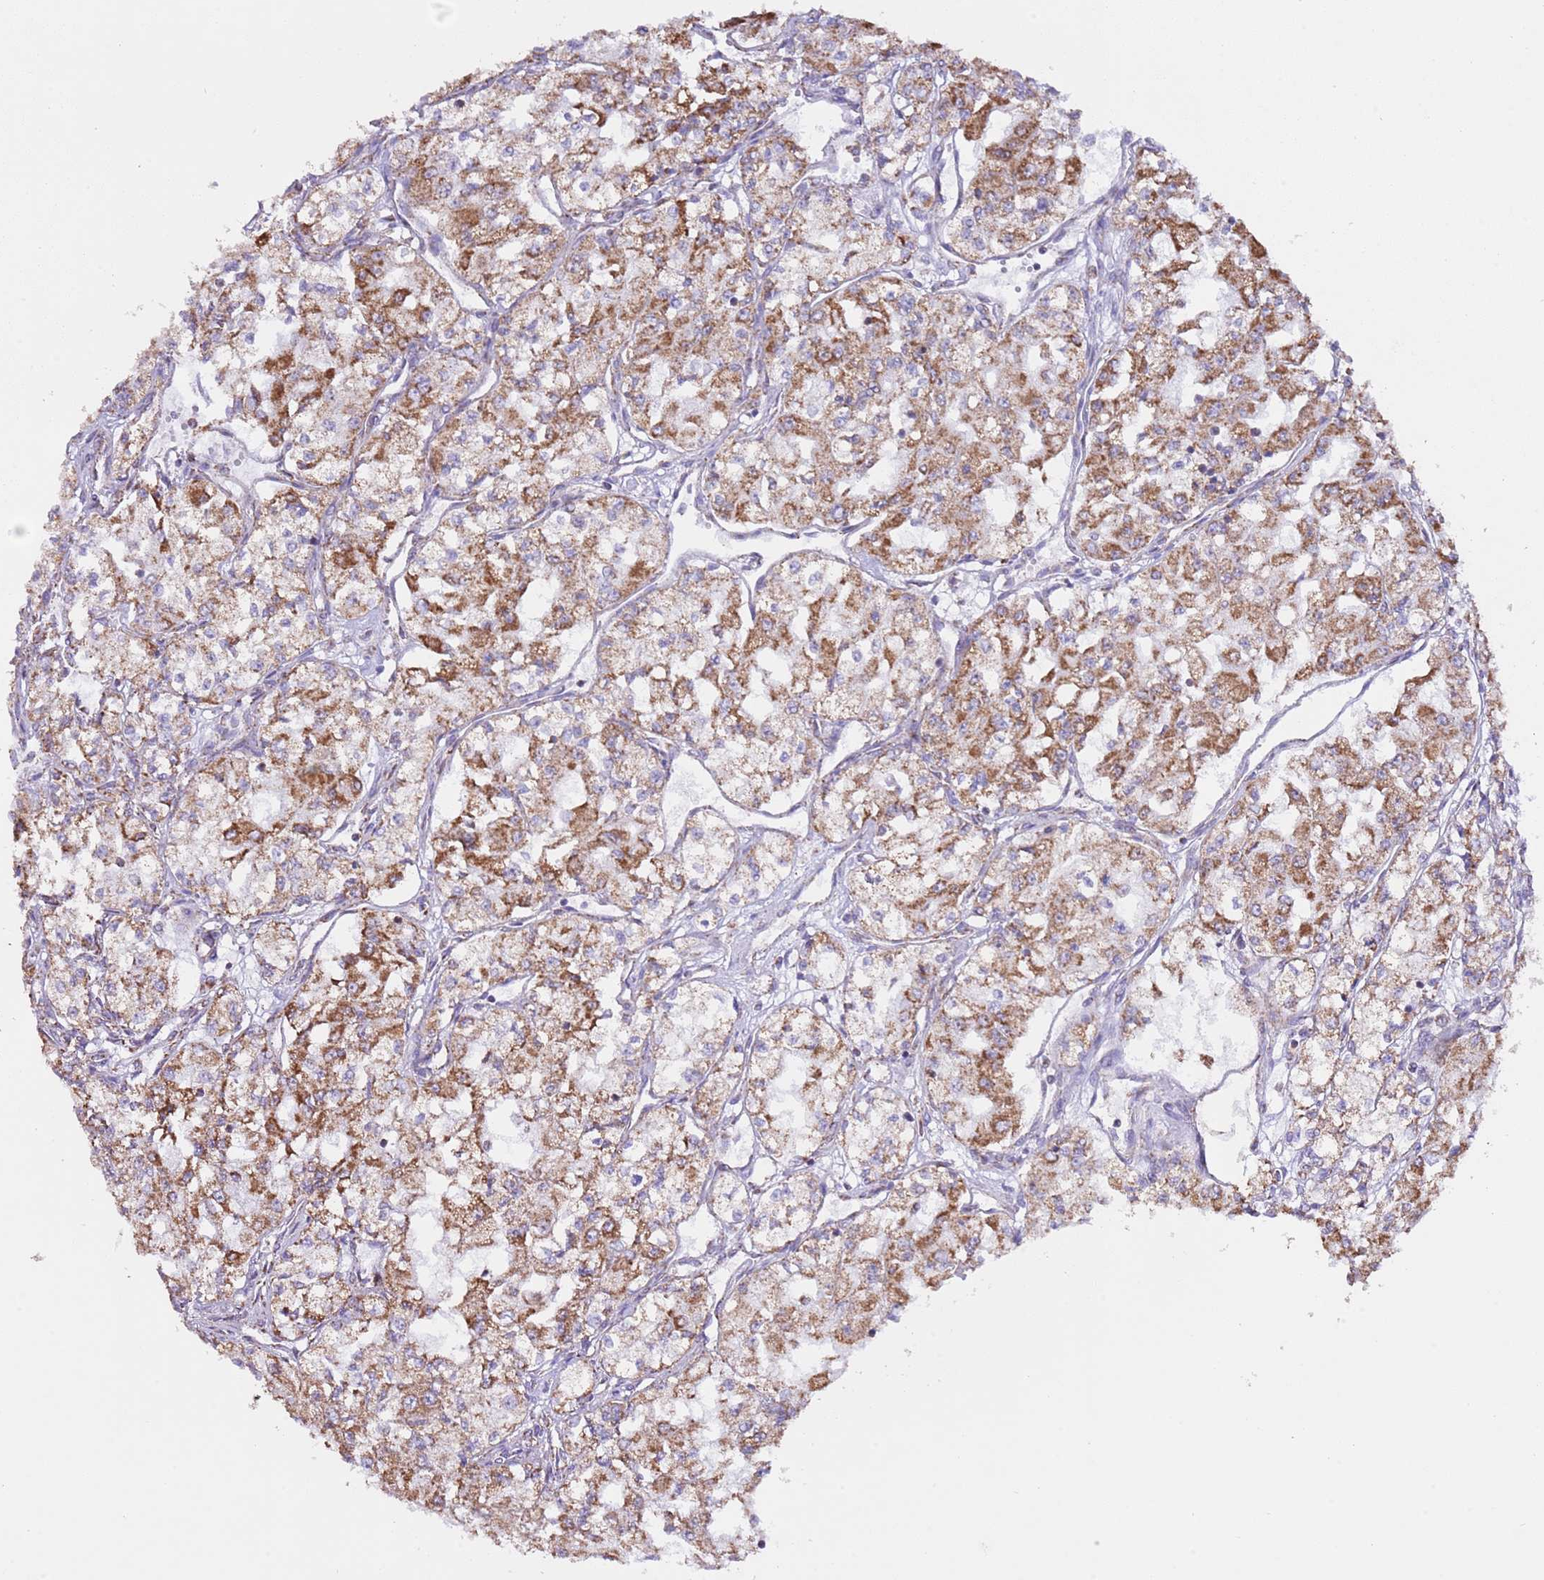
{"staining": {"intensity": "moderate", "quantity": ">75%", "location": "cytoplasmic/membranous"}, "tissue": "renal cancer", "cell_type": "Tumor cells", "image_type": "cancer", "snomed": [{"axis": "morphology", "description": "Adenocarcinoma, NOS"}, {"axis": "topography", "description": "Kidney"}], "caption": "Brown immunohistochemical staining in human adenocarcinoma (renal) exhibits moderate cytoplasmic/membranous staining in about >75% of tumor cells. Using DAB (3,3'-diaminobenzidine) (brown) and hematoxylin (blue) stains, captured at high magnification using brightfield microscopy.", "gene": "TEKTIP1", "patient": {"sex": "male", "age": 59}}